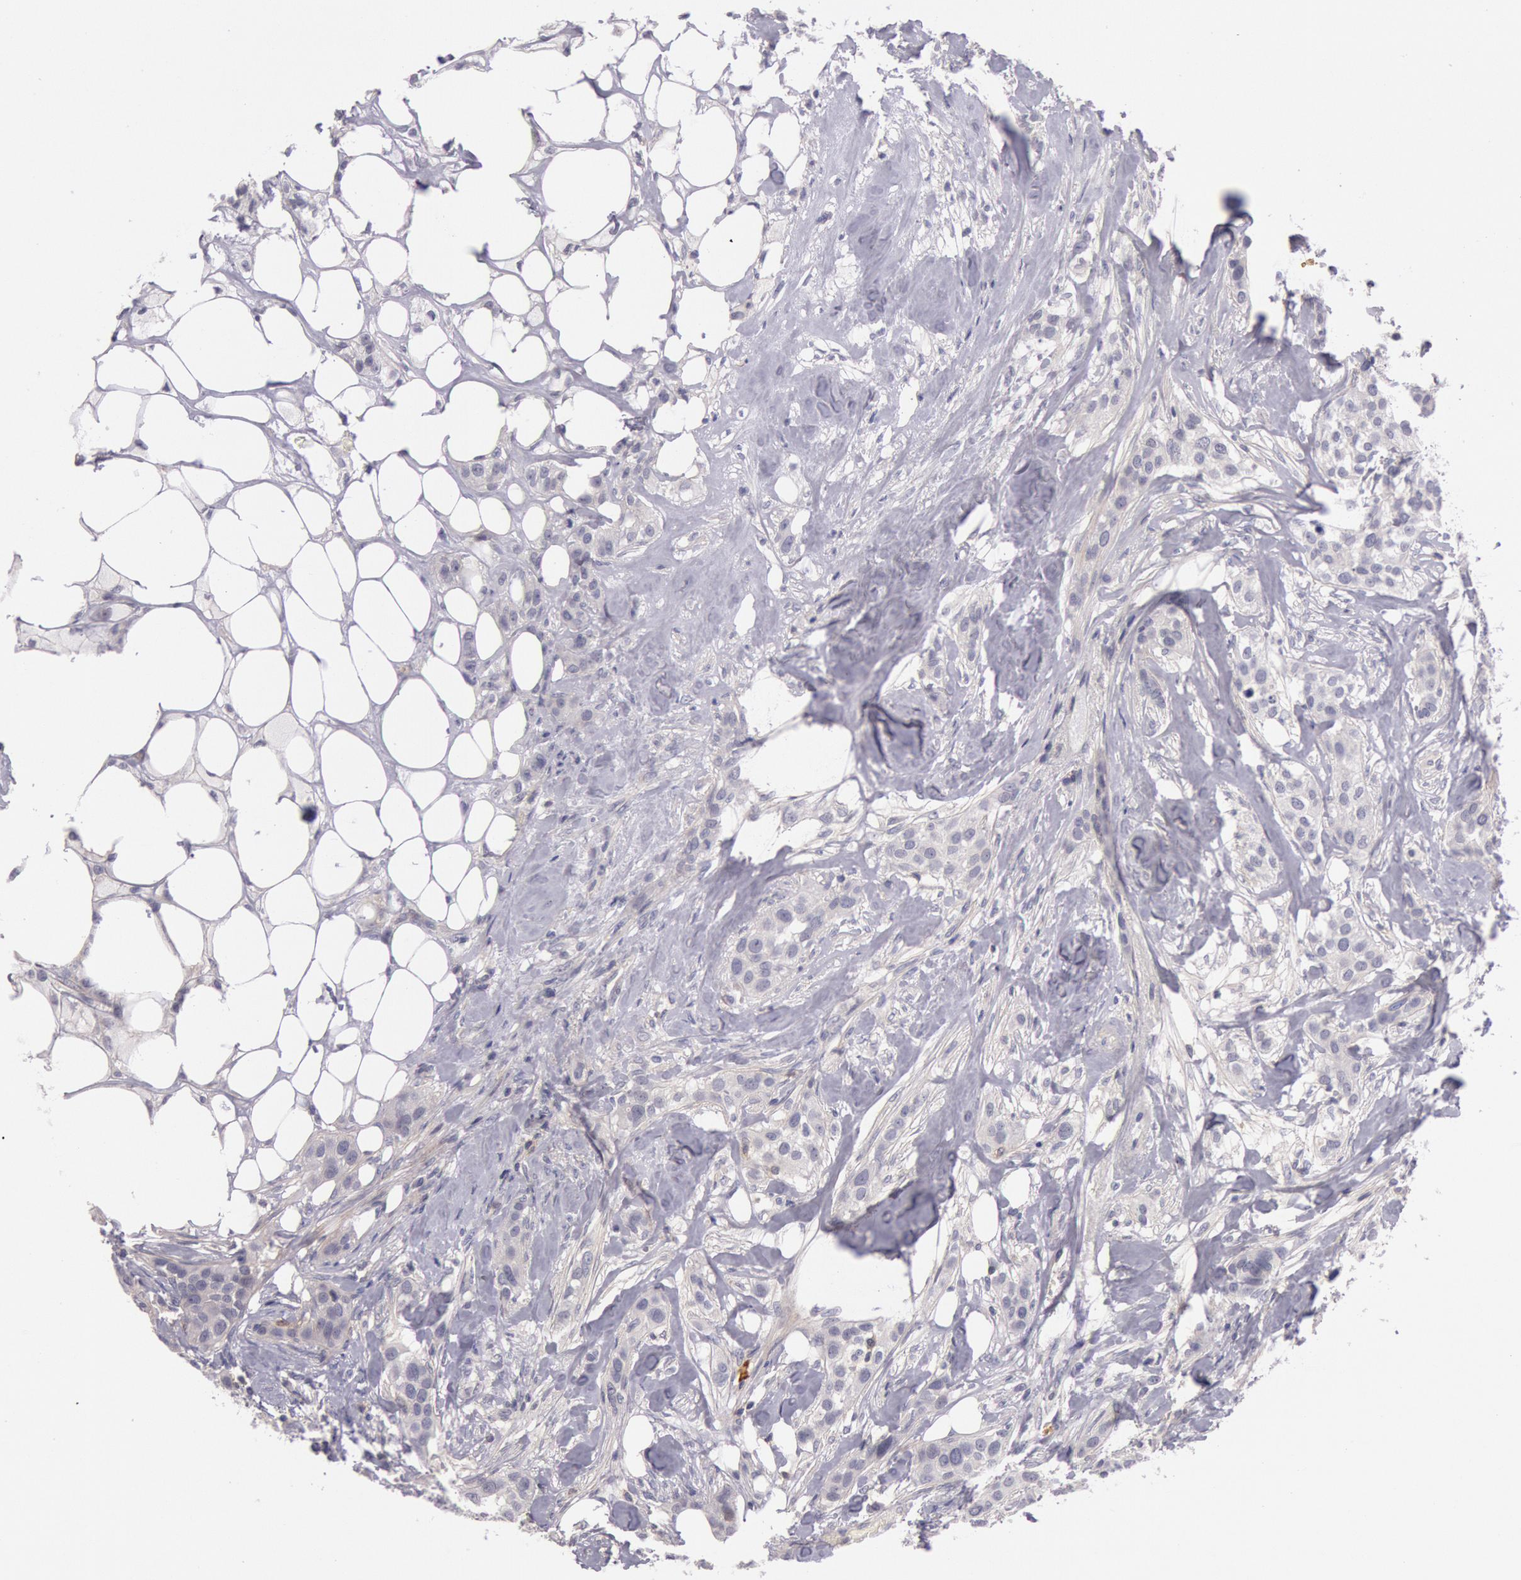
{"staining": {"intensity": "weak", "quantity": "25%-75%", "location": "cytoplasmic/membranous"}, "tissue": "breast cancer", "cell_type": "Tumor cells", "image_type": "cancer", "snomed": [{"axis": "morphology", "description": "Duct carcinoma"}, {"axis": "topography", "description": "Breast"}], "caption": "There is low levels of weak cytoplasmic/membranous expression in tumor cells of breast cancer, as demonstrated by immunohistochemical staining (brown color).", "gene": "TRIB2", "patient": {"sex": "female", "age": 45}}